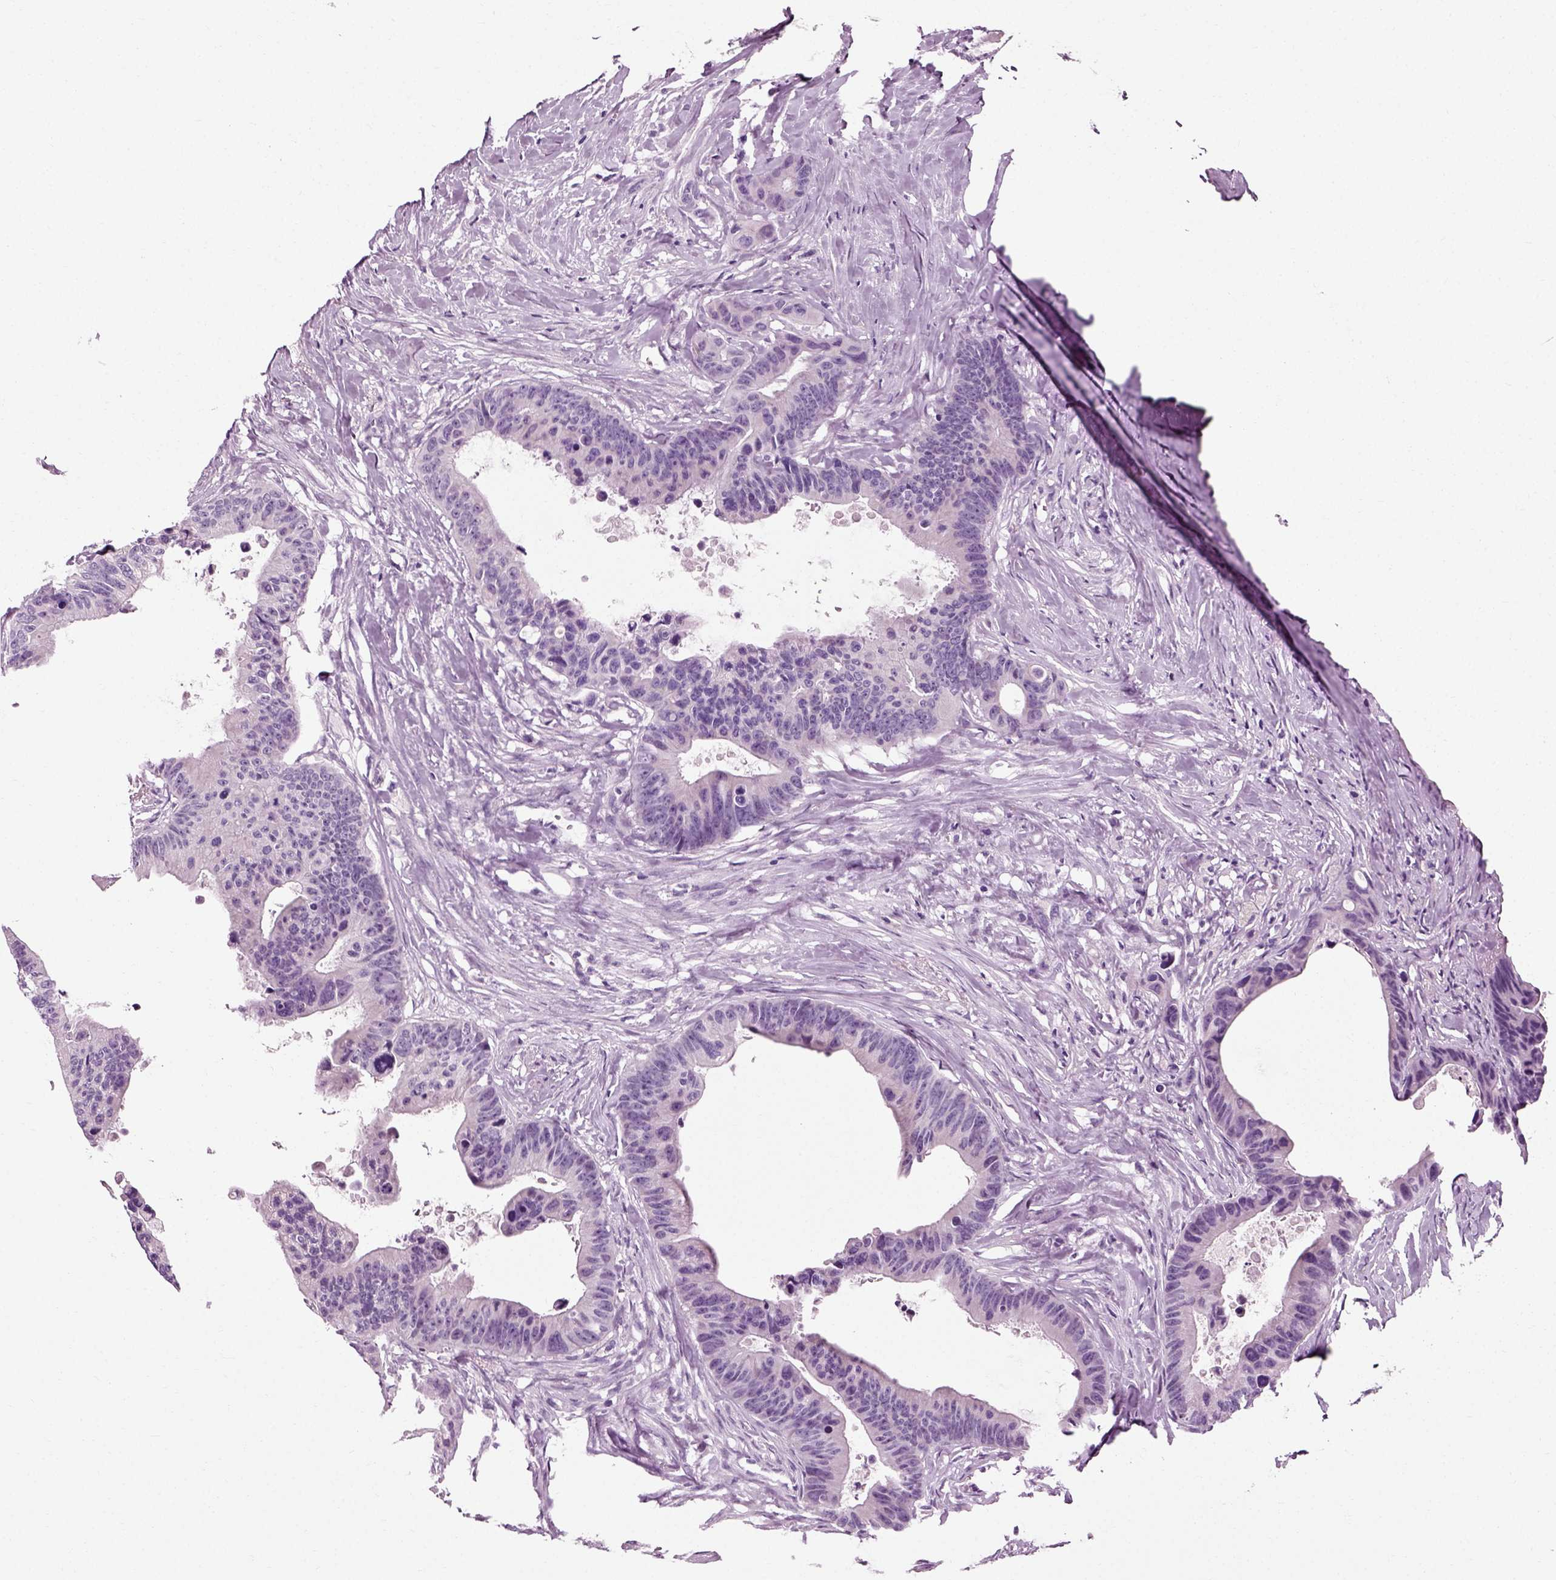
{"staining": {"intensity": "negative", "quantity": "none", "location": "none"}, "tissue": "colorectal cancer", "cell_type": "Tumor cells", "image_type": "cancer", "snomed": [{"axis": "morphology", "description": "Adenocarcinoma, NOS"}, {"axis": "topography", "description": "Colon"}], "caption": "Colorectal cancer (adenocarcinoma) was stained to show a protein in brown. There is no significant expression in tumor cells.", "gene": "SLC26A8", "patient": {"sex": "female", "age": 87}}